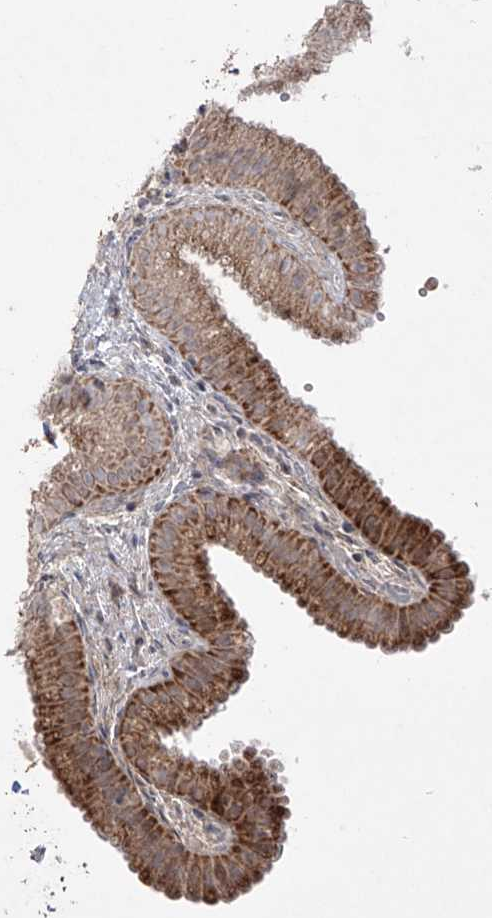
{"staining": {"intensity": "moderate", "quantity": ">75%", "location": "cytoplasmic/membranous"}, "tissue": "gallbladder", "cell_type": "Glandular cells", "image_type": "normal", "snomed": [{"axis": "morphology", "description": "Normal tissue, NOS"}, {"axis": "topography", "description": "Gallbladder"}], "caption": "High-magnification brightfield microscopy of benign gallbladder stained with DAB (brown) and counterstained with hematoxylin (blue). glandular cells exhibit moderate cytoplasmic/membranous positivity is appreciated in about>75% of cells.", "gene": "YKT6", "patient": {"sex": "female", "age": 30}}